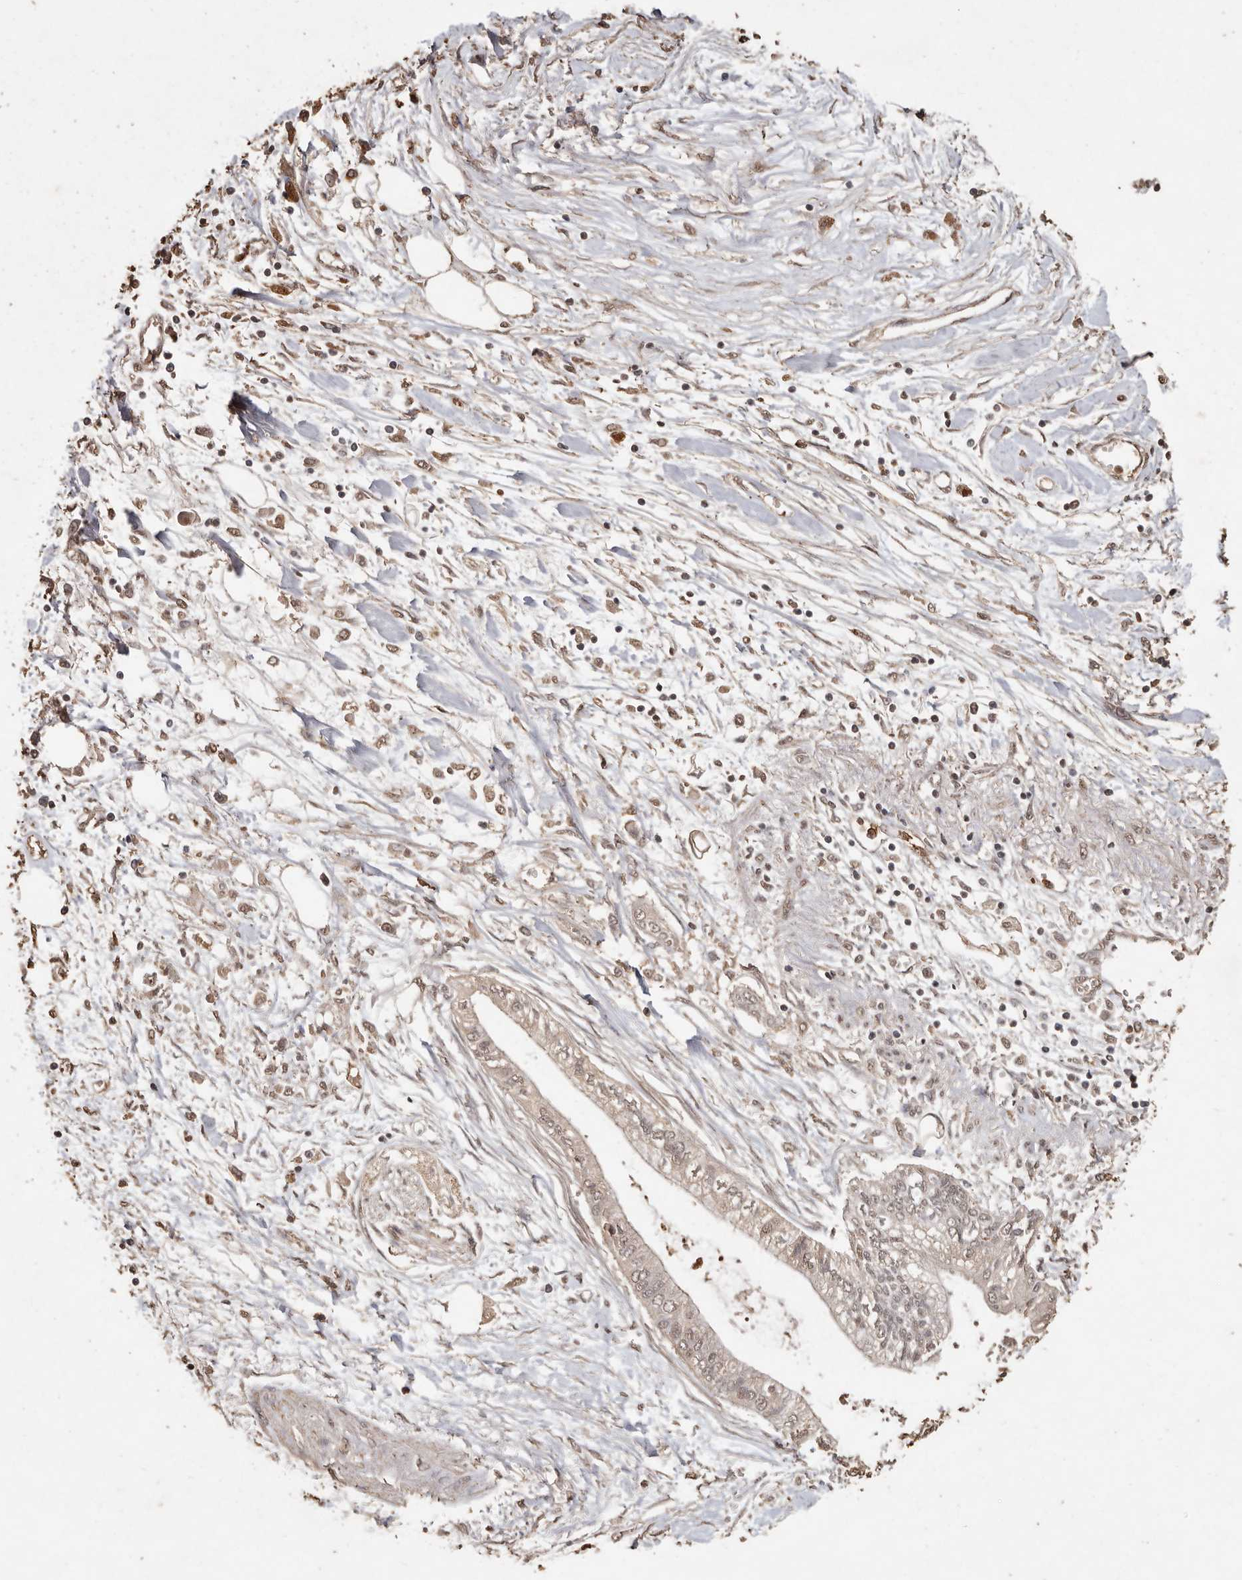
{"staining": {"intensity": "weak", "quantity": "<25%", "location": "nuclear"}, "tissue": "pancreatic cancer", "cell_type": "Tumor cells", "image_type": "cancer", "snomed": [{"axis": "morphology", "description": "Adenocarcinoma, NOS"}, {"axis": "topography", "description": "Pancreas"}], "caption": "IHC of pancreatic cancer (adenocarcinoma) demonstrates no expression in tumor cells.", "gene": "PKDCC", "patient": {"sex": "female", "age": 77}}